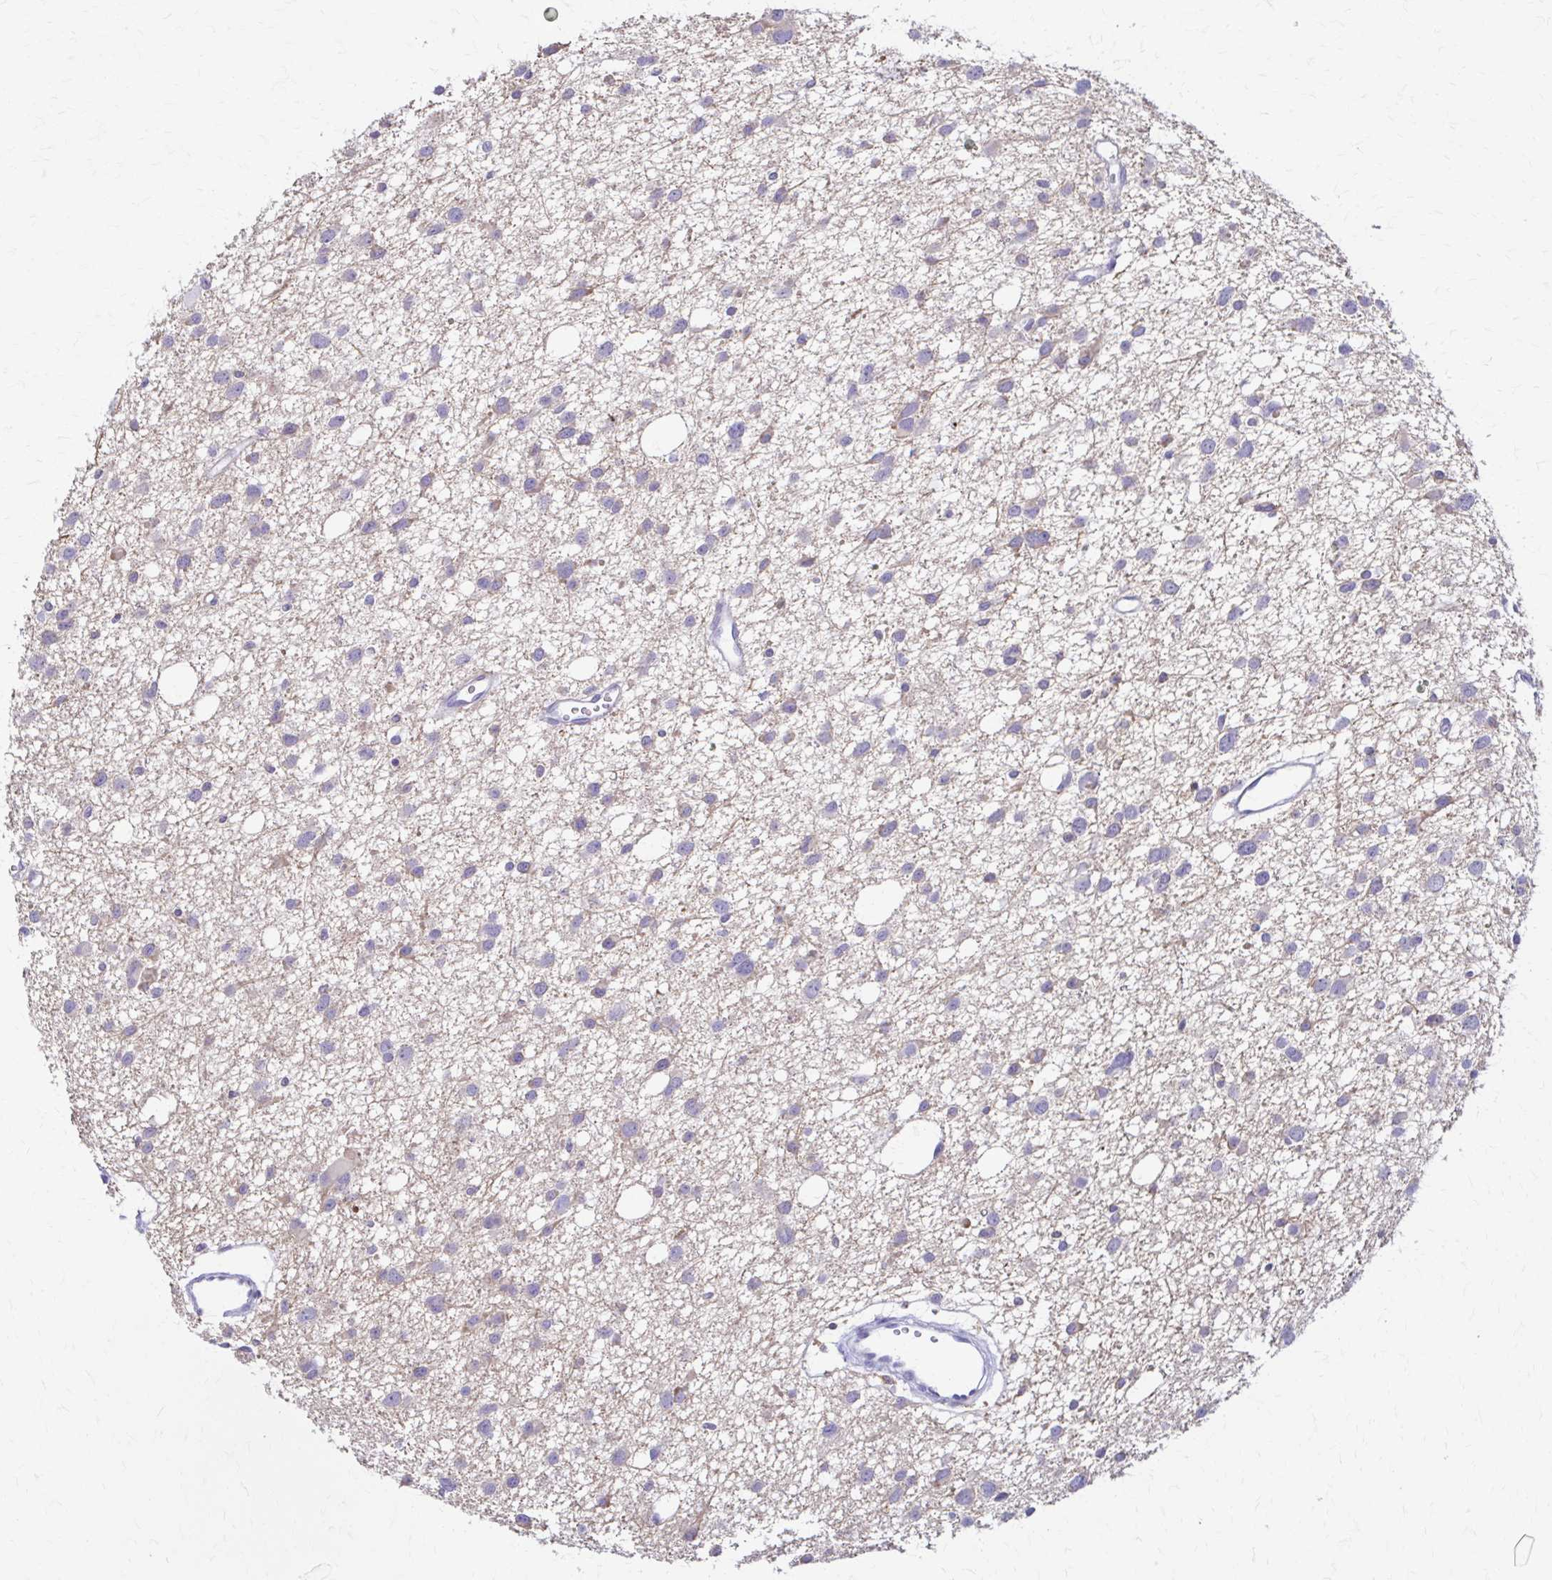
{"staining": {"intensity": "negative", "quantity": "none", "location": "none"}, "tissue": "glioma", "cell_type": "Tumor cells", "image_type": "cancer", "snomed": [{"axis": "morphology", "description": "Glioma, malignant, High grade"}, {"axis": "topography", "description": "Brain"}], "caption": "An image of glioma stained for a protein demonstrates no brown staining in tumor cells.", "gene": "PIK3AP1", "patient": {"sex": "male", "age": 23}}